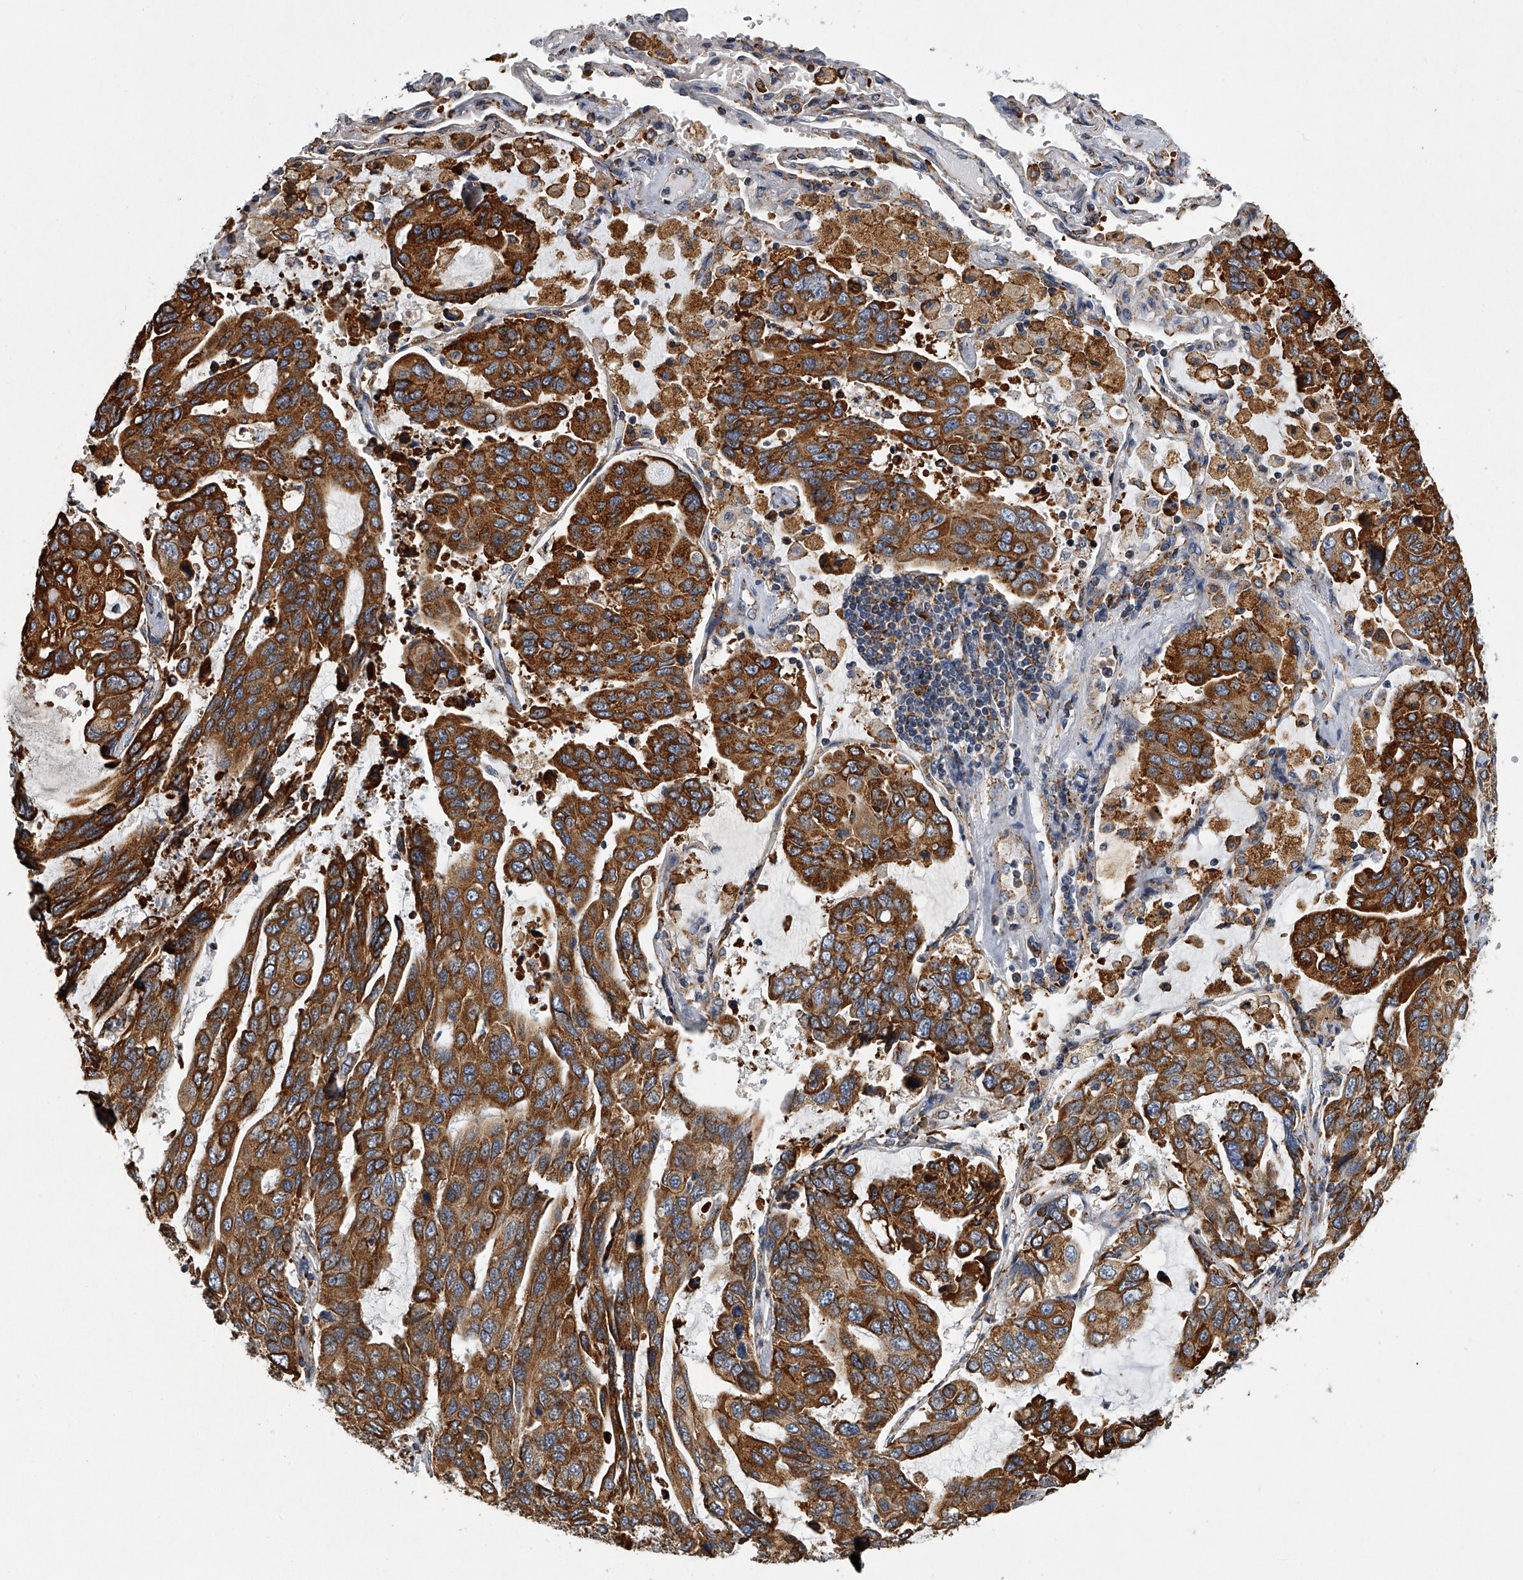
{"staining": {"intensity": "strong", "quantity": ">75%", "location": "cytoplasmic/membranous"}, "tissue": "lung cancer", "cell_type": "Tumor cells", "image_type": "cancer", "snomed": [{"axis": "morphology", "description": "Adenocarcinoma, NOS"}, {"axis": "topography", "description": "Lung"}], "caption": "The micrograph reveals immunohistochemical staining of lung adenocarcinoma. There is strong cytoplasmic/membranous positivity is seen in about >75% of tumor cells.", "gene": "TMEM63C", "patient": {"sex": "male", "age": 64}}